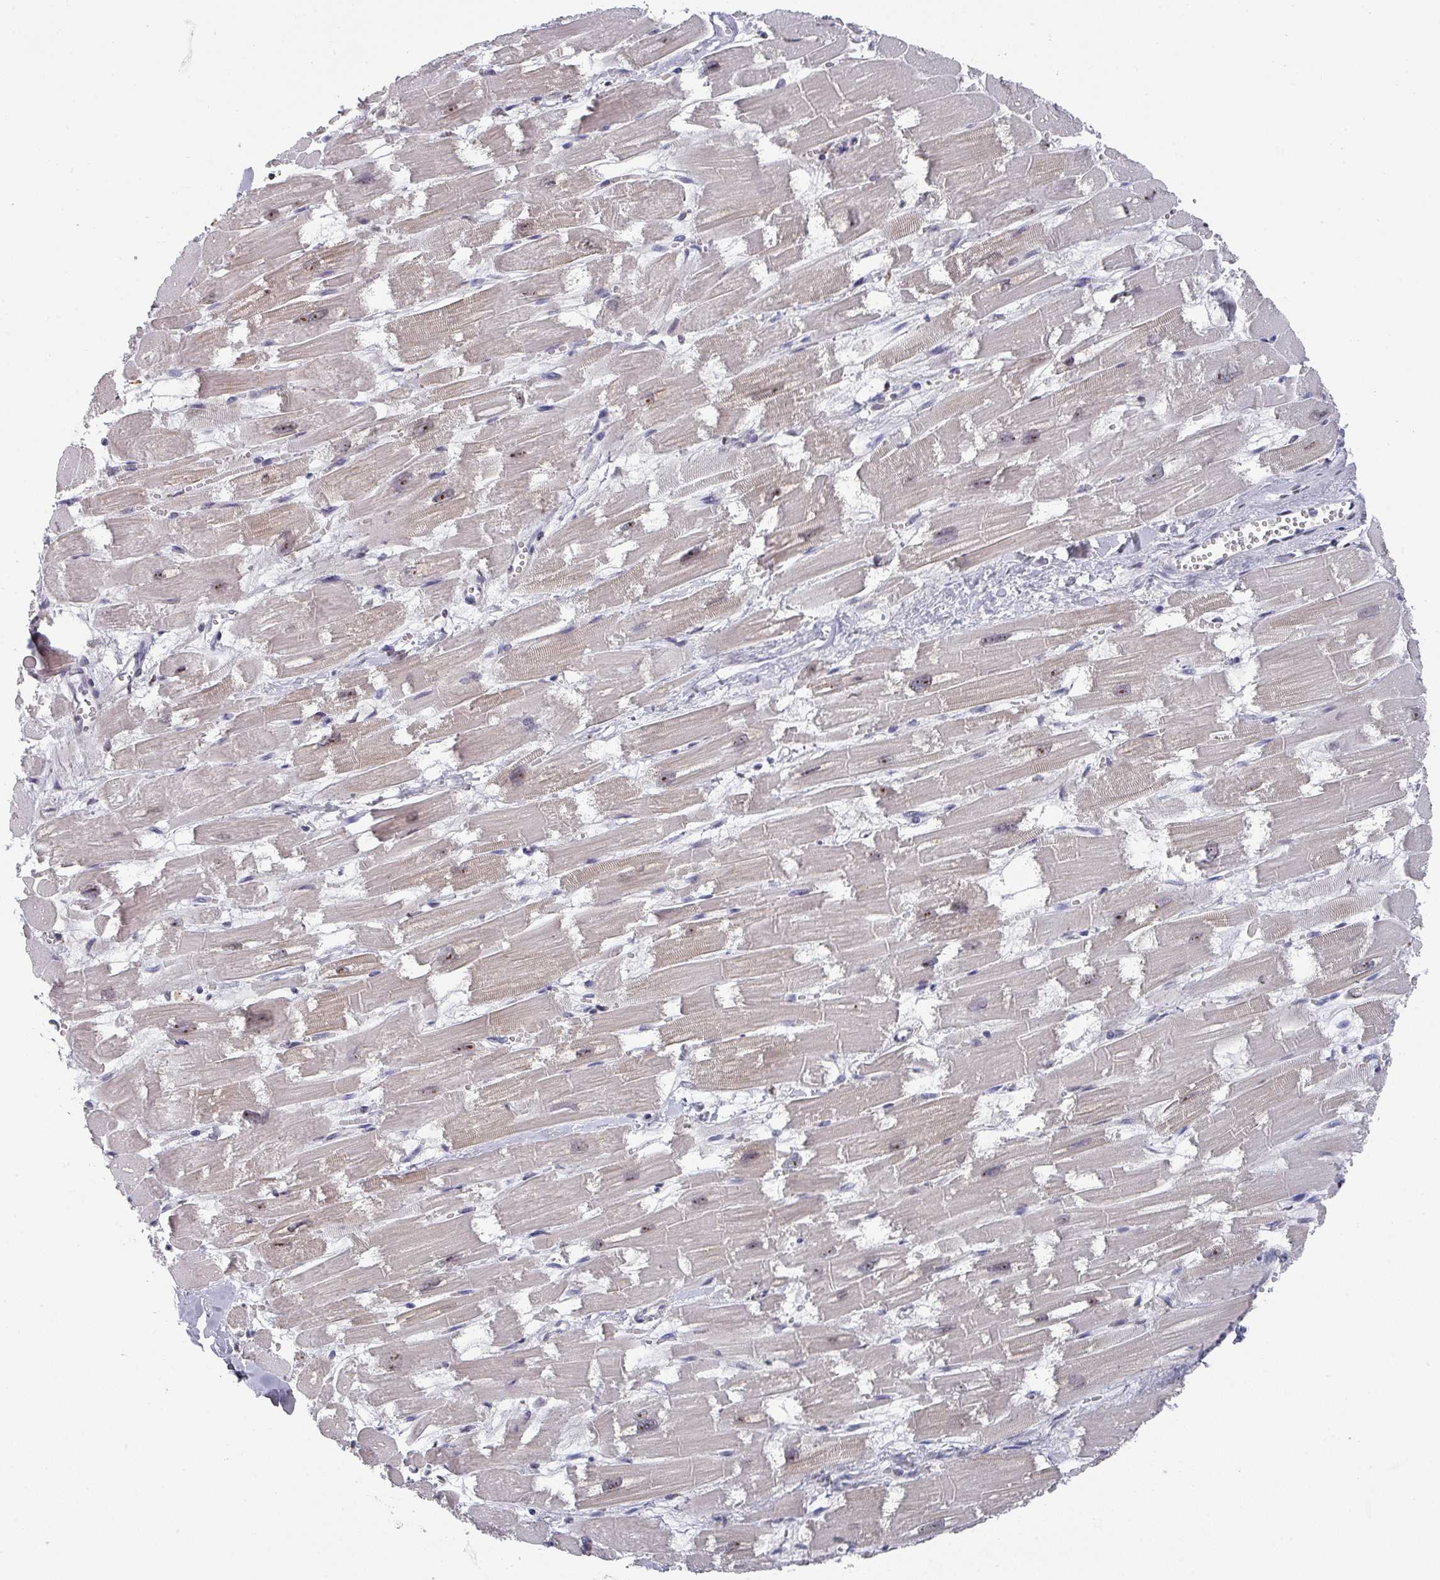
{"staining": {"intensity": "weak", "quantity": "25%-75%", "location": "cytoplasmic/membranous,nuclear"}, "tissue": "heart muscle", "cell_type": "Cardiomyocytes", "image_type": "normal", "snomed": [{"axis": "morphology", "description": "Normal tissue, NOS"}, {"axis": "topography", "description": "Heart"}], "caption": "Heart muscle stained with immunohistochemistry (IHC) shows weak cytoplasmic/membranous,nuclear positivity in about 25%-75% of cardiomyocytes.", "gene": "ZNF654", "patient": {"sex": "male", "age": 54}}